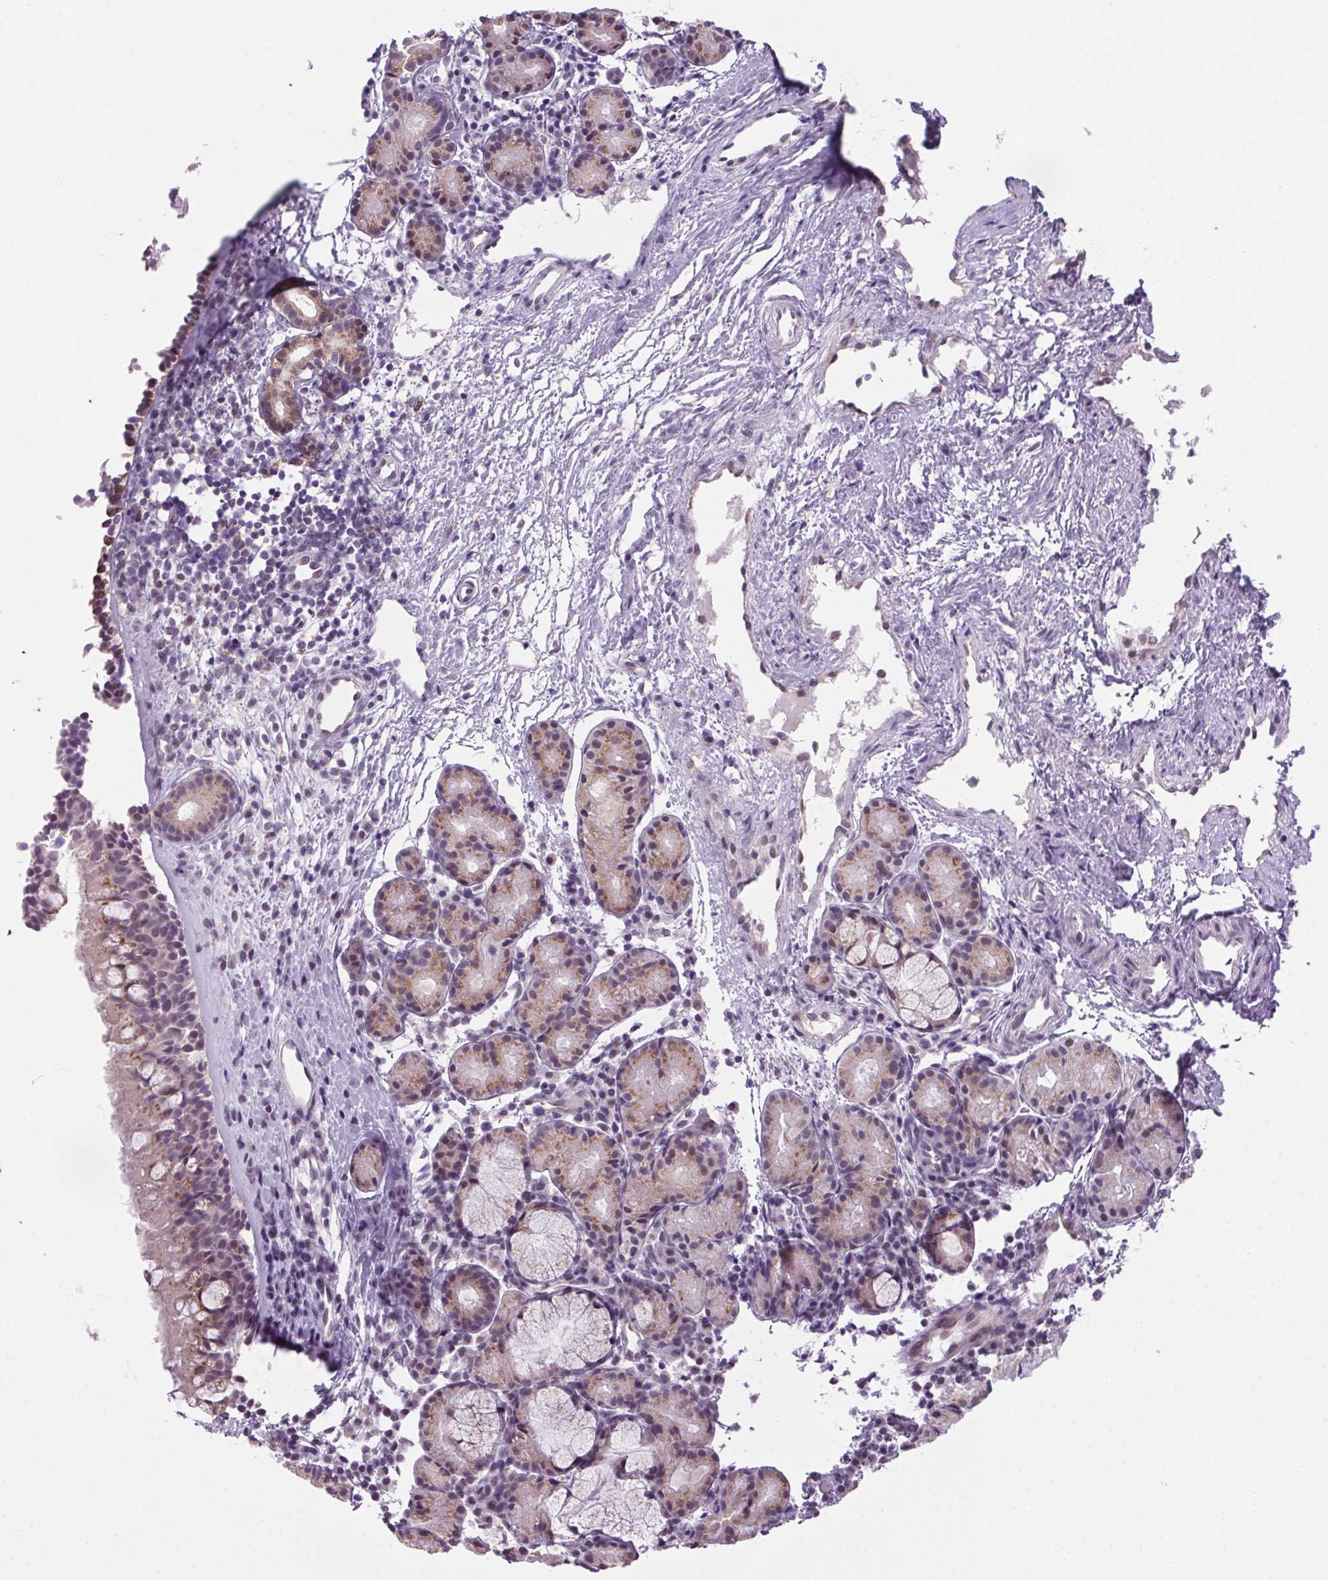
{"staining": {"intensity": "weak", "quantity": "25%-75%", "location": "cytoplasmic/membranous,nuclear"}, "tissue": "nasopharynx", "cell_type": "Respiratory epithelial cells", "image_type": "normal", "snomed": [{"axis": "morphology", "description": "Normal tissue, NOS"}, {"axis": "topography", "description": "Nasopharynx"}], "caption": "This image demonstrates immunohistochemistry staining of normal nasopharynx, with low weak cytoplasmic/membranous,nuclear expression in approximately 25%-75% of respiratory epithelial cells.", "gene": "AKR1E2", "patient": {"sex": "male", "age": 58}}